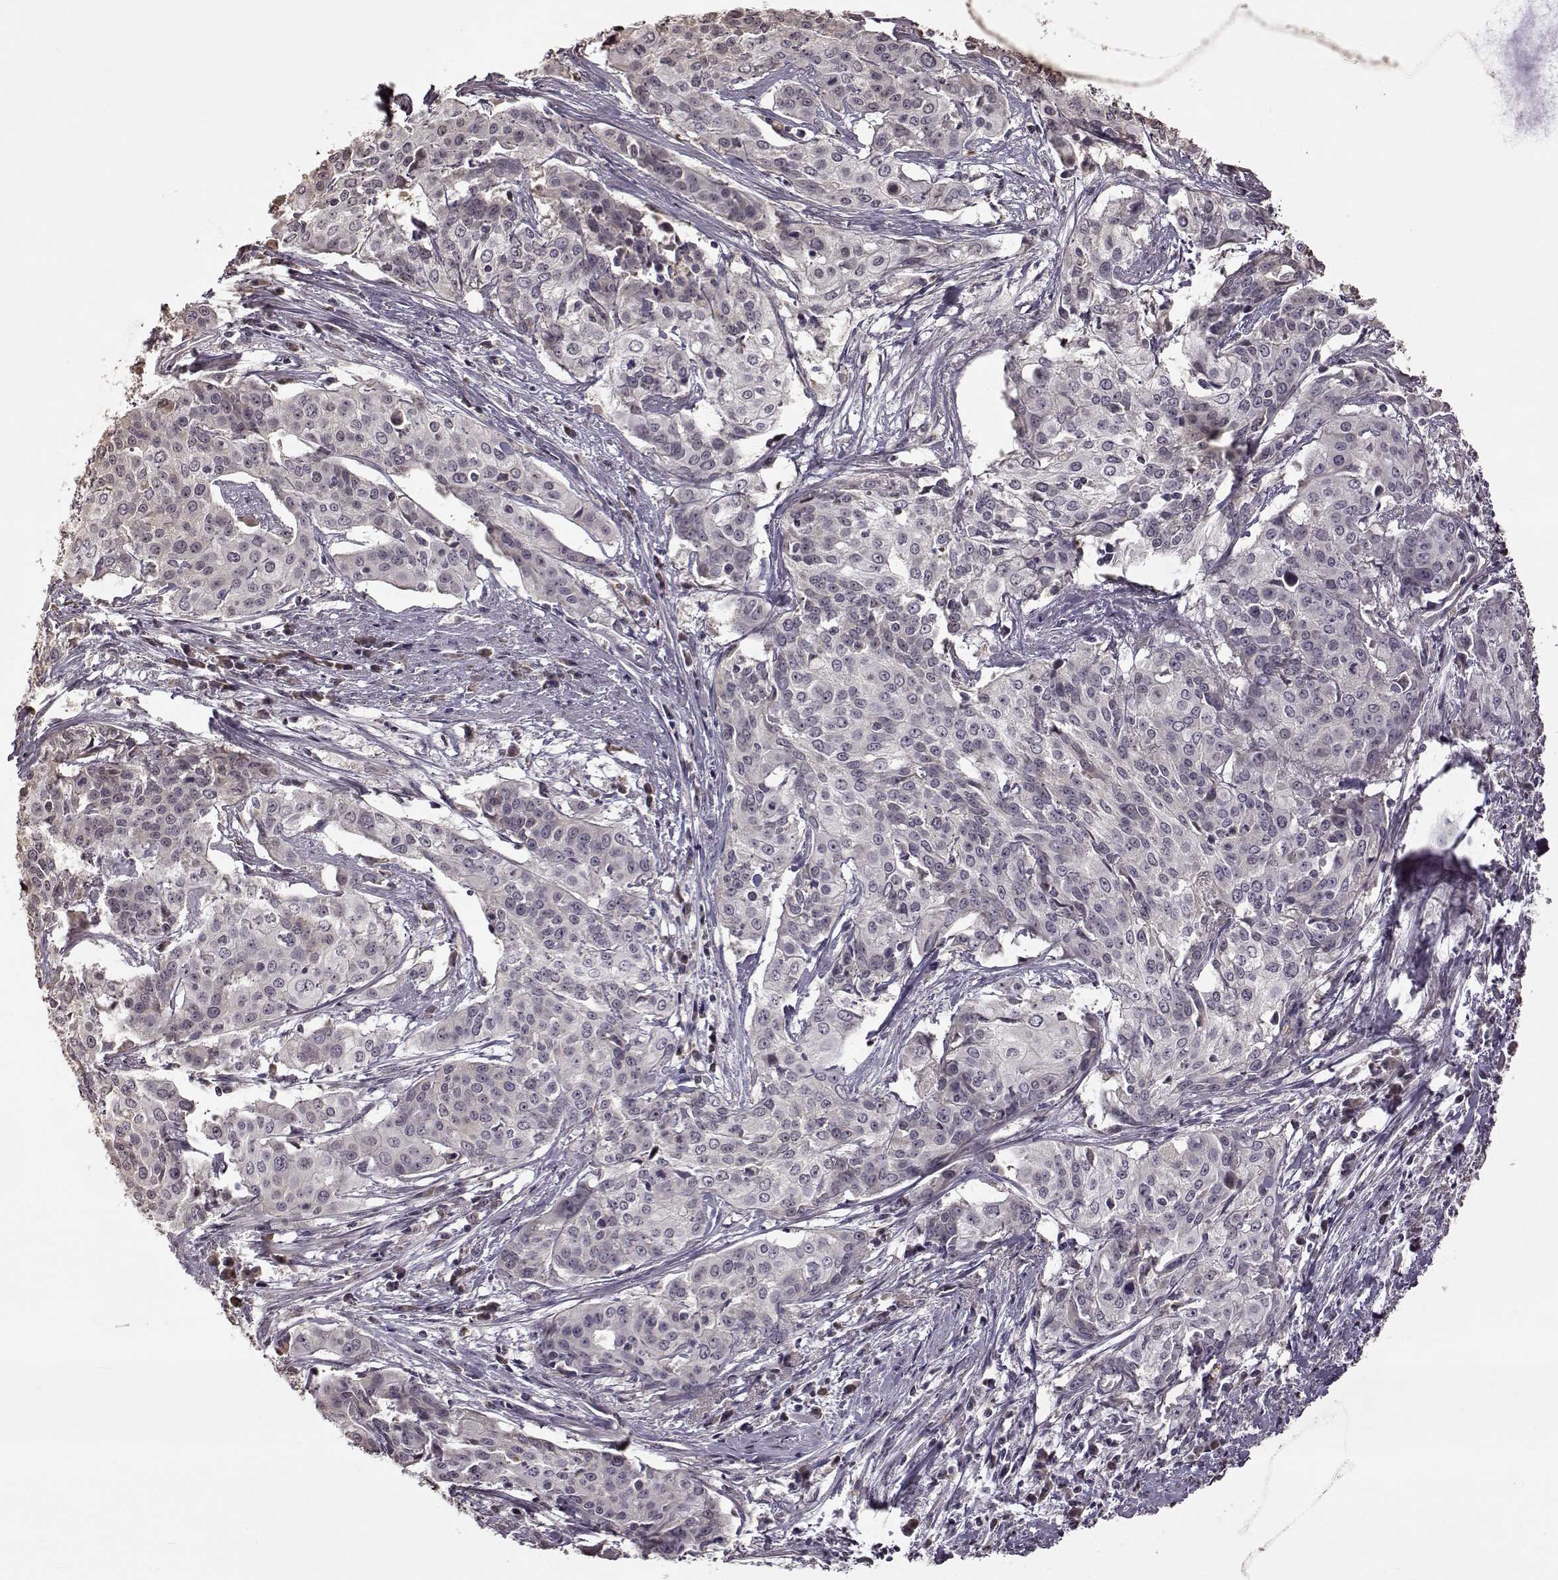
{"staining": {"intensity": "negative", "quantity": "none", "location": "none"}, "tissue": "cervical cancer", "cell_type": "Tumor cells", "image_type": "cancer", "snomed": [{"axis": "morphology", "description": "Squamous cell carcinoma, NOS"}, {"axis": "topography", "description": "Cervix"}], "caption": "An immunohistochemistry image of cervical cancer is shown. There is no staining in tumor cells of cervical cancer.", "gene": "CRB1", "patient": {"sex": "female", "age": 39}}